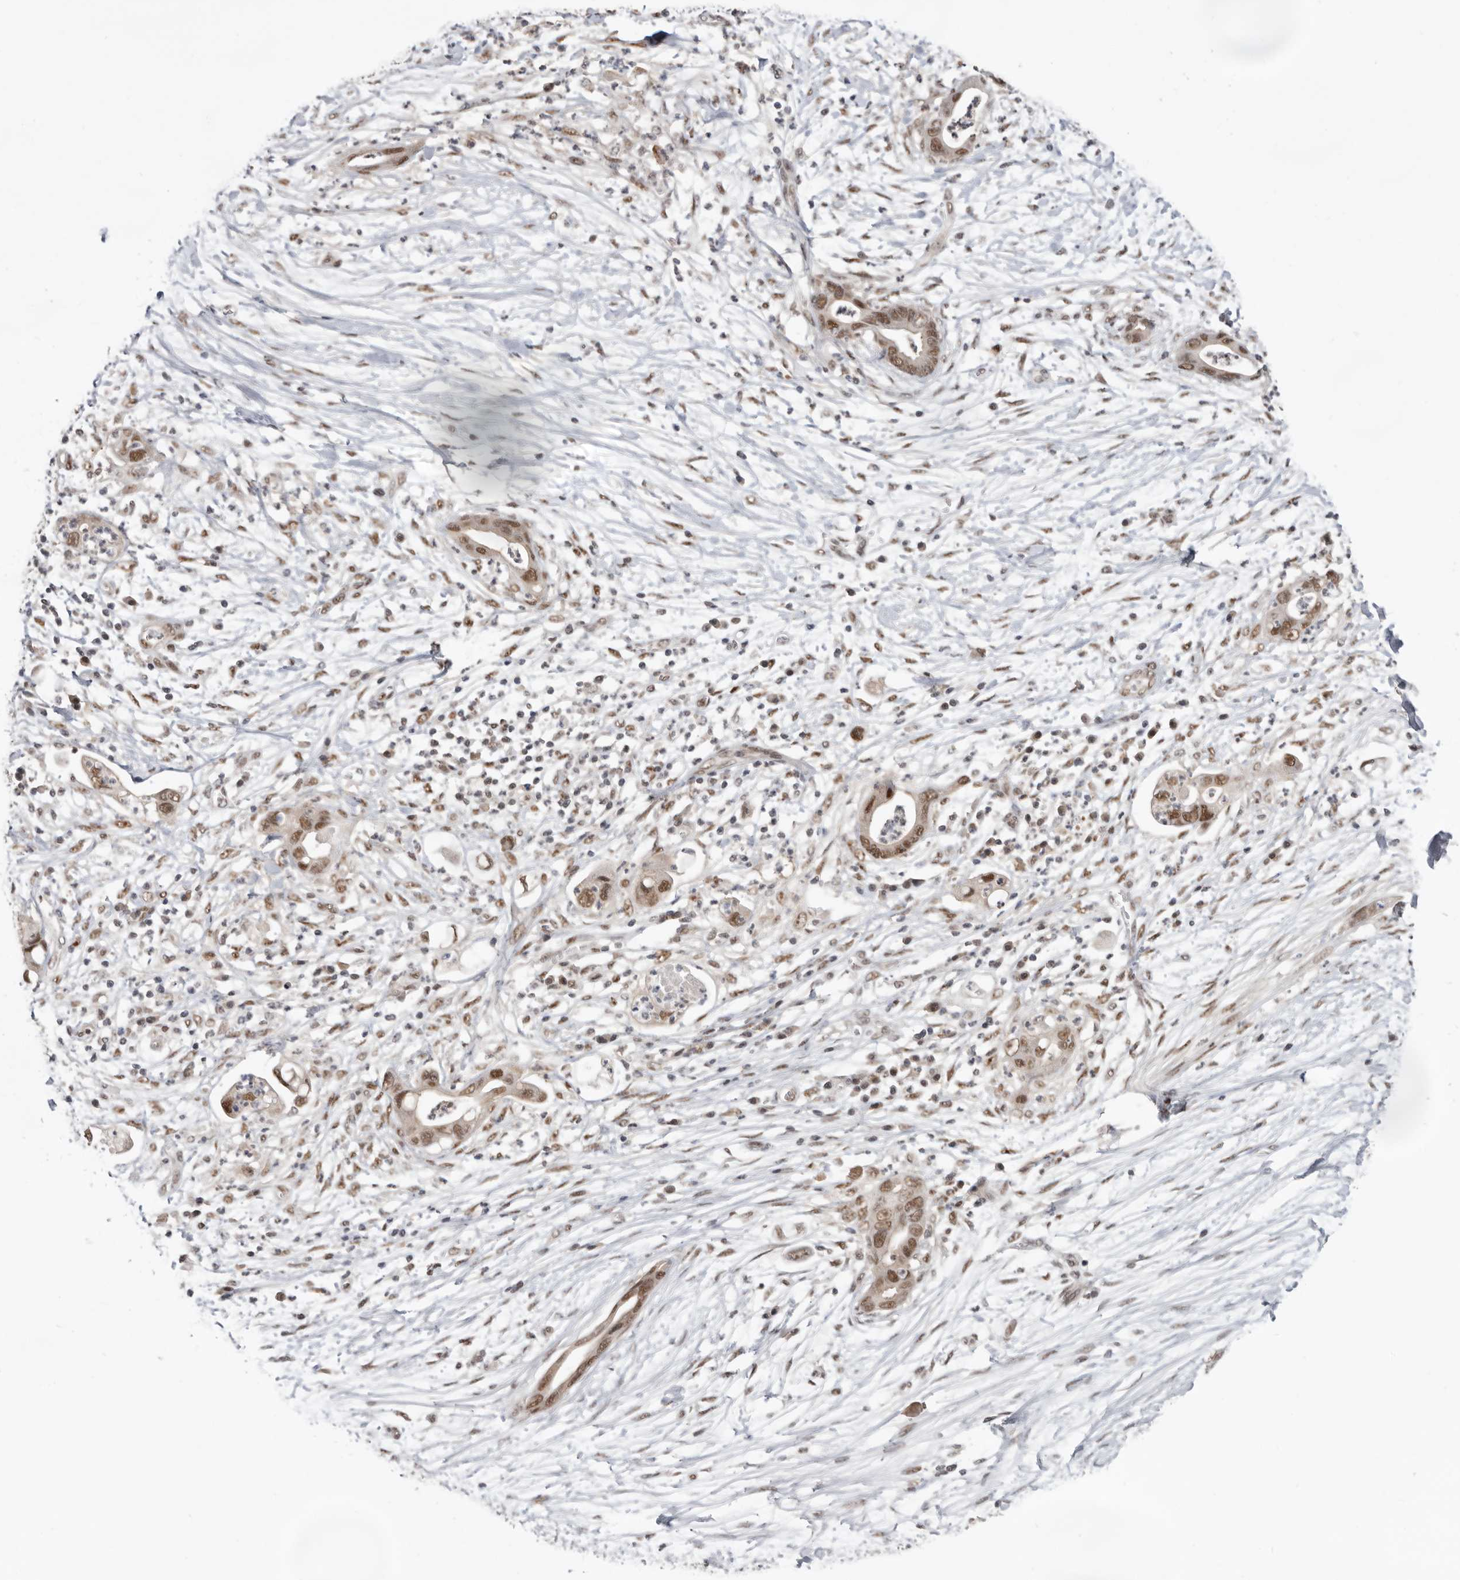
{"staining": {"intensity": "moderate", "quantity": ">75%", "location": "nuclear"}, "tissue": "pancreatic cancer", "cell_type": "Tumor cells", "image_type": "cancer", "snomed": [{"axis": "morphology", "description": "Adenocarcinoma, NOS"}, {"axis": "topography", "description": "Pancreas"}], "caption": "Immunohistochemical staining of human adenocarcinoma (pancreatic) shows medium levels of moderate nuclear protein positivity in approximately >75% of tumor cells.", "gene": "BRCA2", "patient": {"sex": "male", "age": 75}}